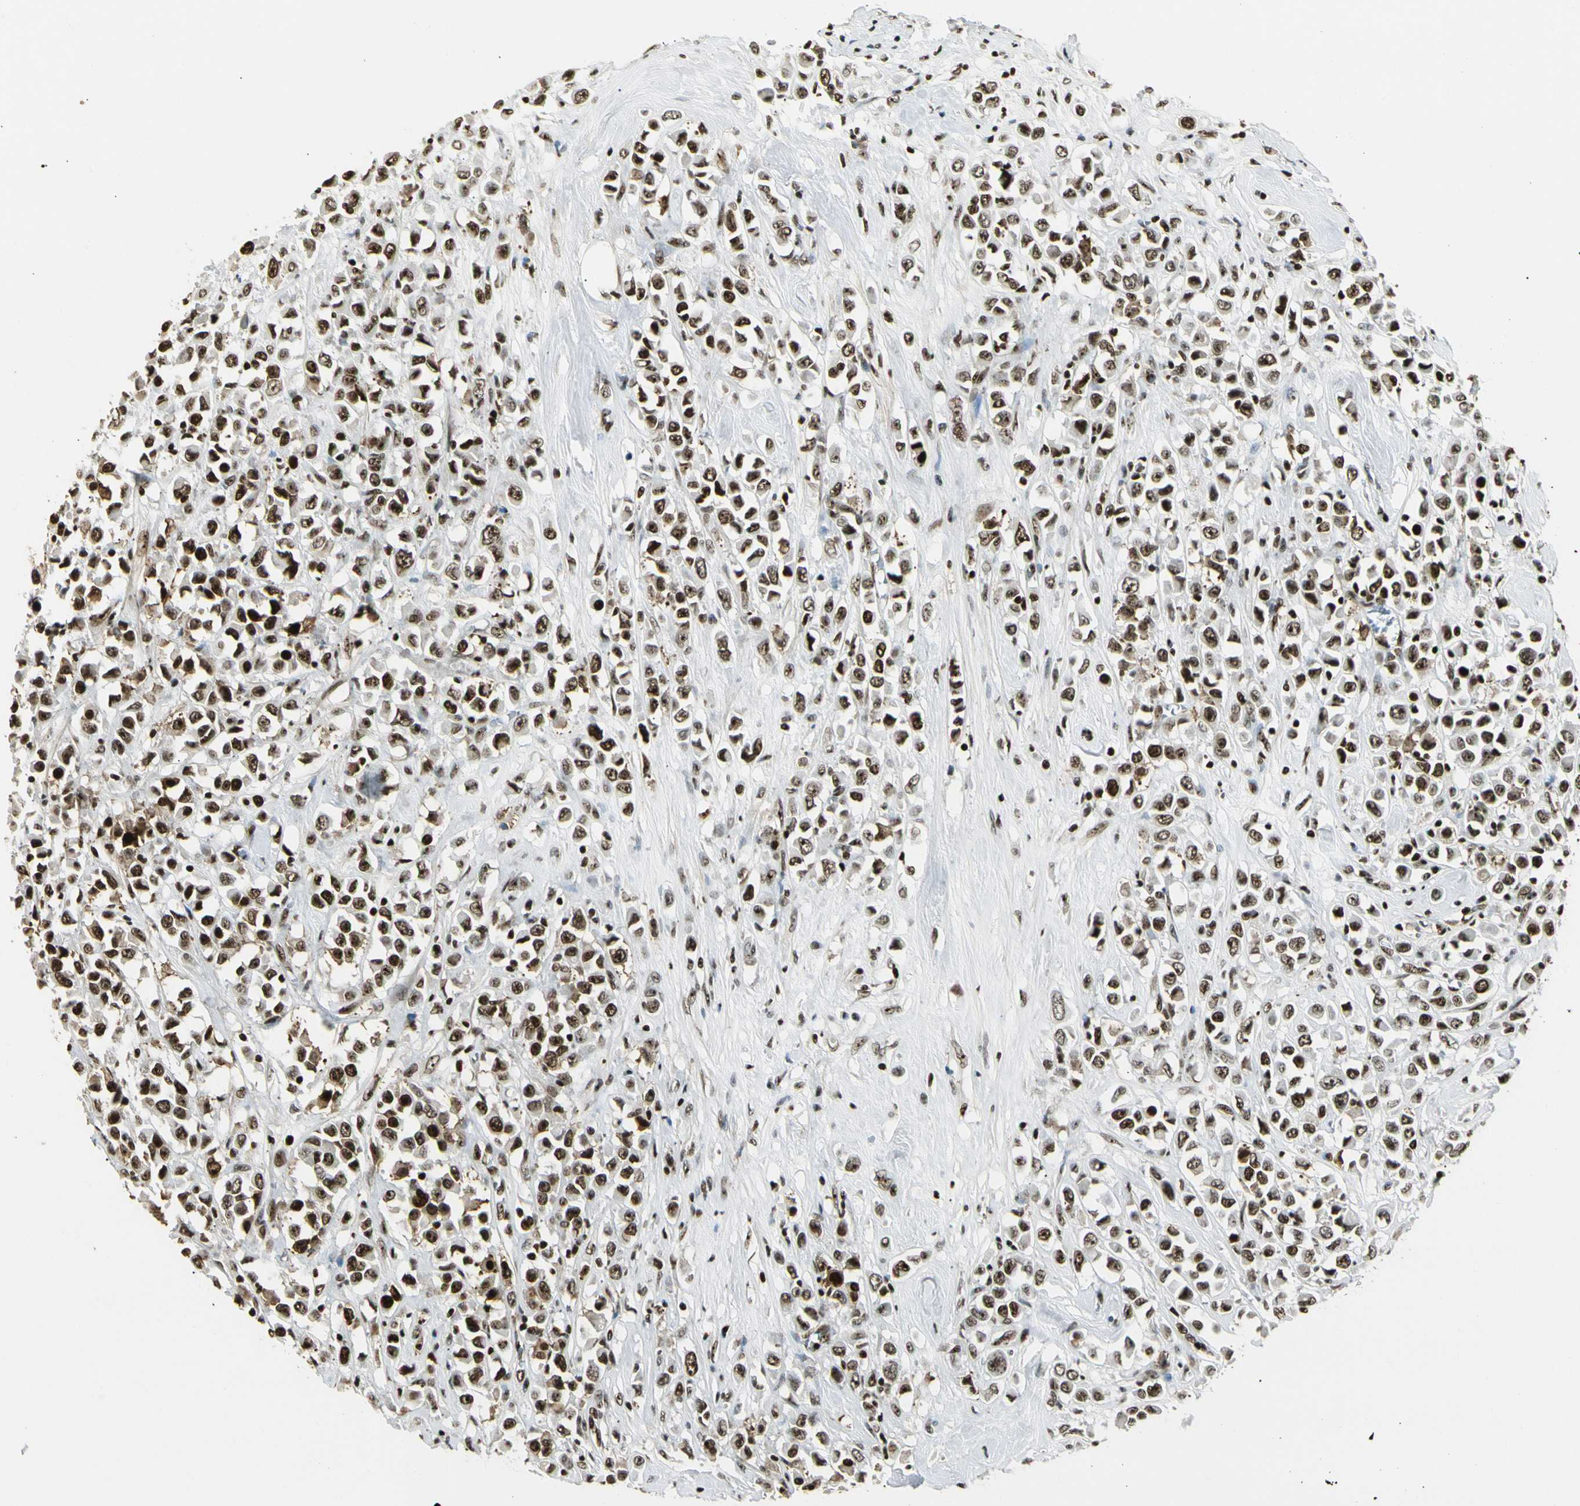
{"staining": {"intensity": "strong", "quantity": ">75%", "location": "nuclear"}, "tissue": "breast cancer", "cell_type": "Tumor cells", "image_type": "cancer", "snomed": [{"axis": "morphology", "description": "Duct carcinoma"}, {"axis": "topography", "description": "Breast"}], "caption": "Breast invasive ductal carcinoma tissue reveals strong nuclear positivity in approximately >75% of tumor cells (Stains: DAB in brown, nuclei in blue, Microscopy: brightfield microscopy at high magnification).", "gene": "UBTF", "patient": {"sex": "female", "age": 61}}